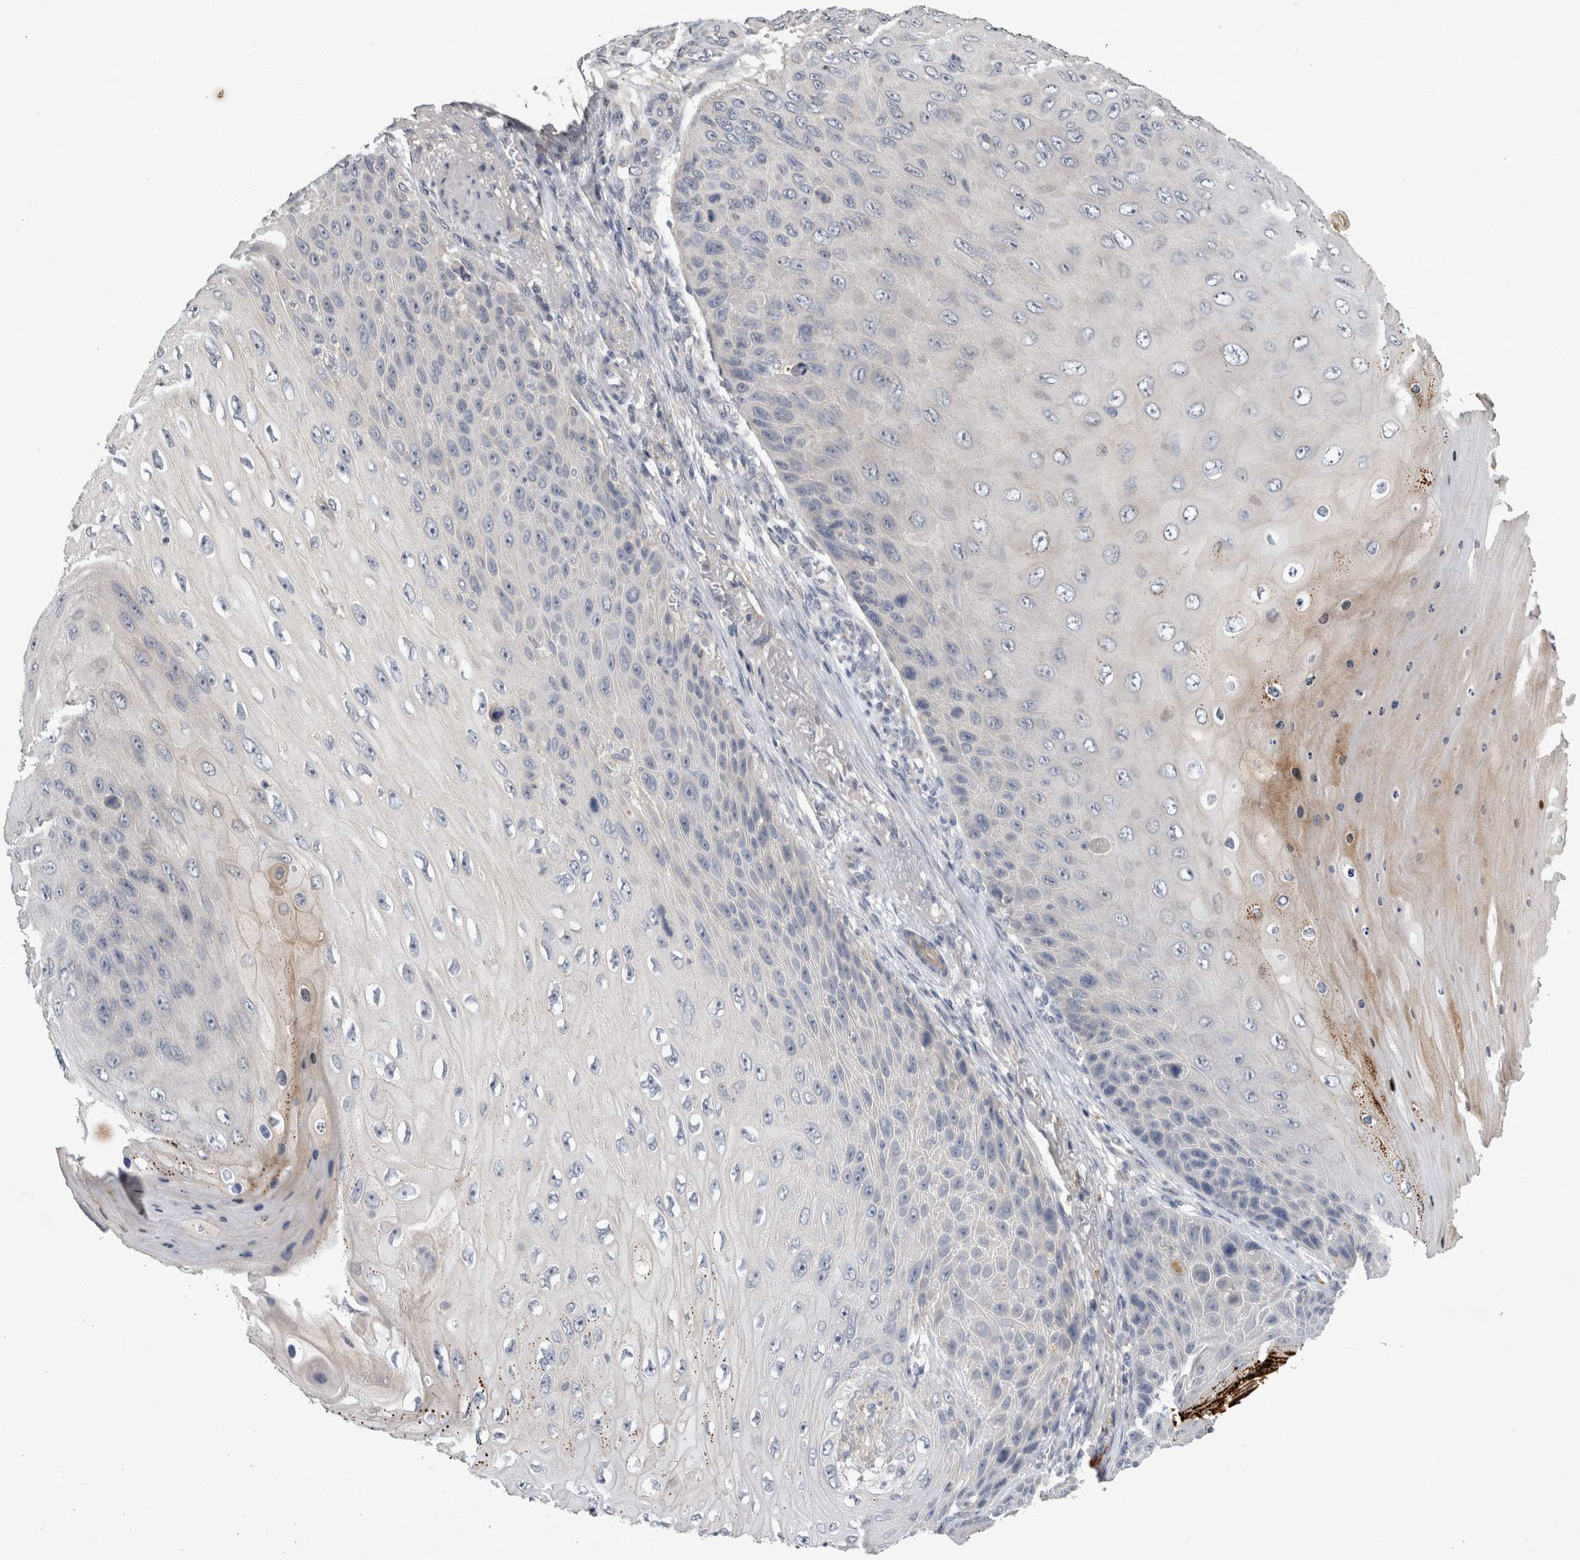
{"staining": {"intensity": "negative", "quantity": "none", "location": "none"}, "tissue": "skin cancer", "cell_type": "Tumor cells", "image_type": "cancer", "snomed": [{"axis": "morphology", "description": "Squamous cell carcinoma, NOS"}, {"axis": "topography", "description": "Skin"}], "caption": "Skin cancer (squamous cell carcinoma) was stained to show a protein in brown. There is no significant staining in tumor cells.", "gene": "SLC22A11", "patient": {"sex": "female", "age": 88}}